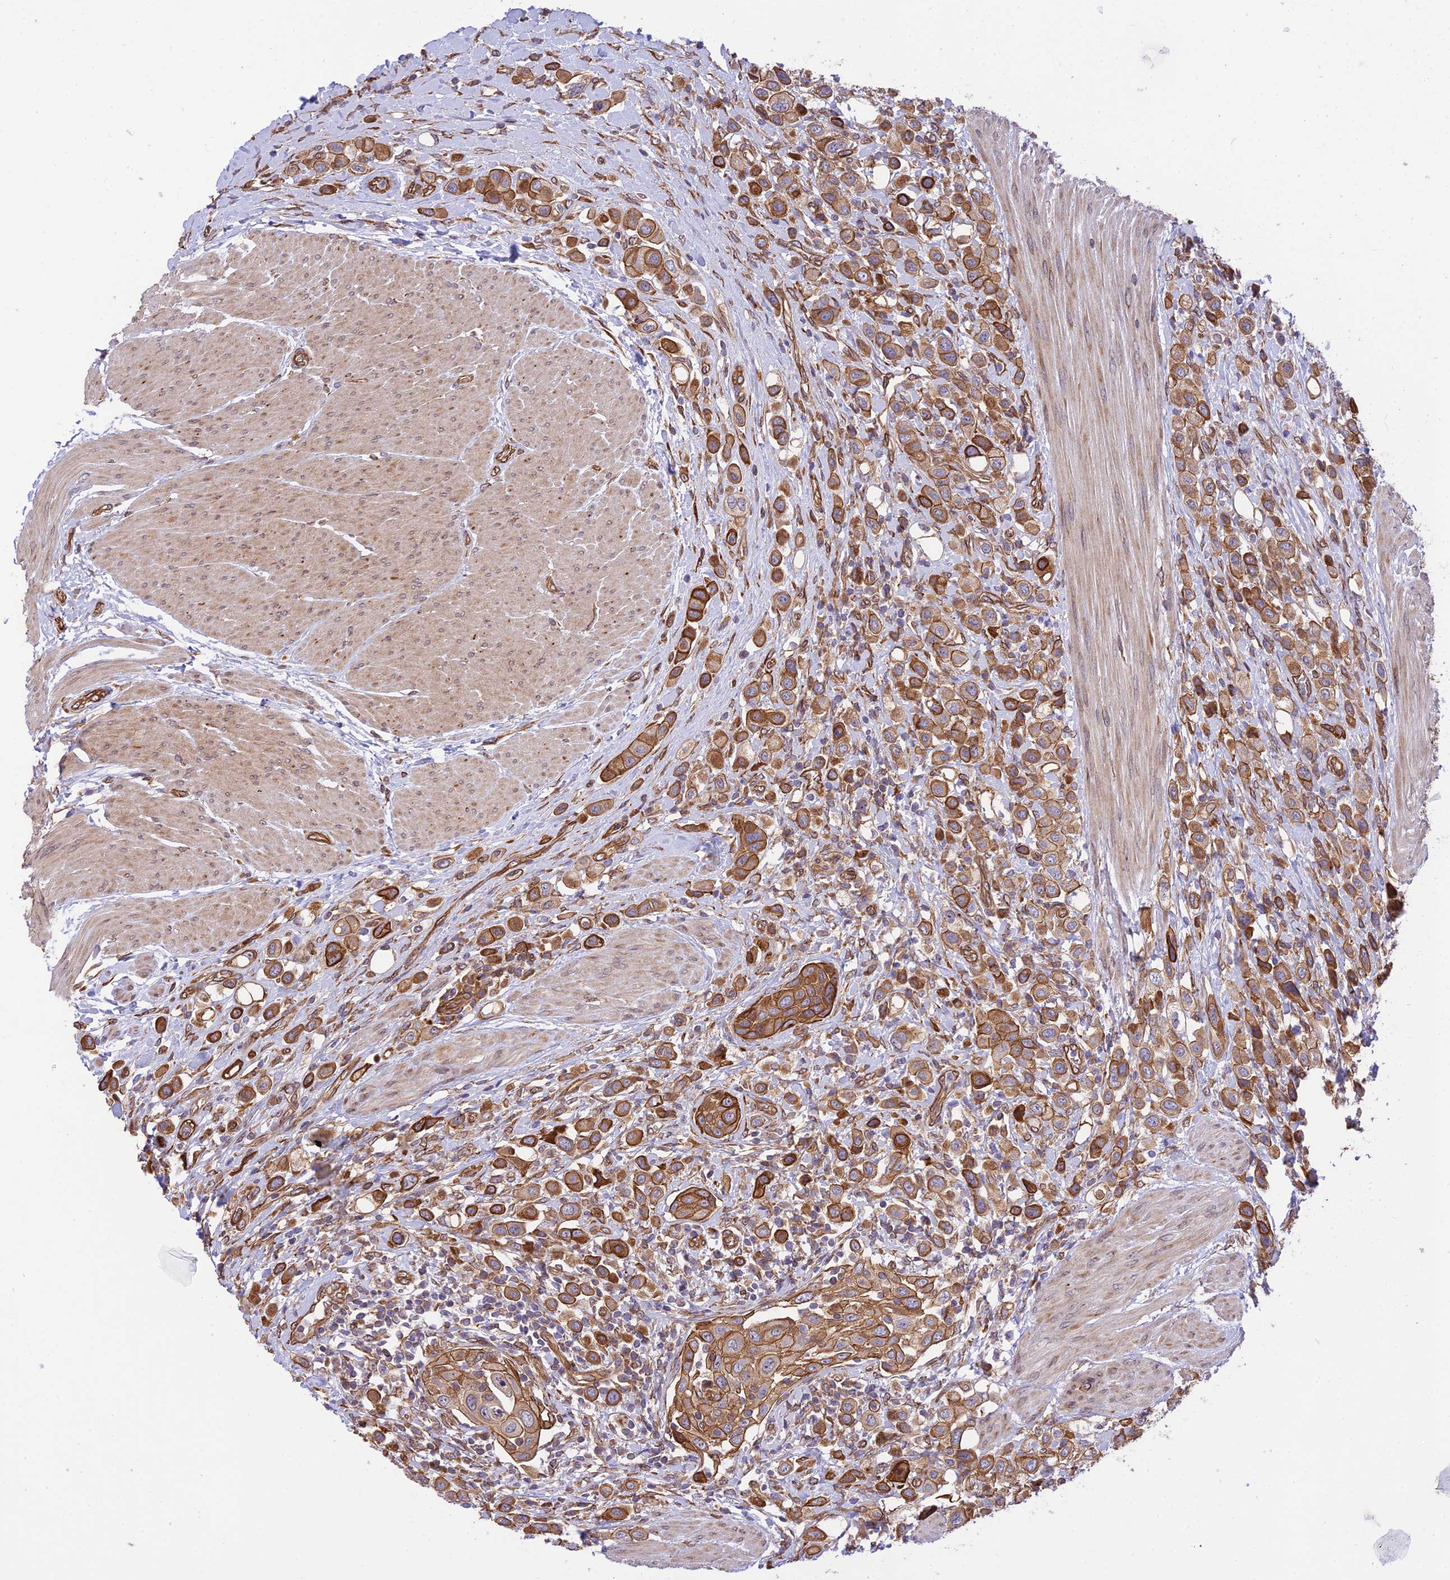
{"staining": {"intensity": "moderate", "quantity": ">75%", "location": "cytoplasmic/membranous"}, "tissue": "urothelial cancer", "cell_type": "Tumor cells", "image_type": "cancer", "snomed": [{"axis": "morphology", "description": "Urothelial carcinoma, High grade"}, {"axis": "topography", "description": "Urinary bladder"}], "caption": "Immunohistochemistry histopathology image of neoplastic tissue: high-grade urothelial carcinoma stained using immunohistochemistry exhibits medium levels of moderate protein expression localized specifically in the cytoplasmic/membranous of tumor cells, appearing as a cytoplasmic/membranous brown color.", "gene": "EXOC3L4", "patient": {"sex": "male", "age": 50}}